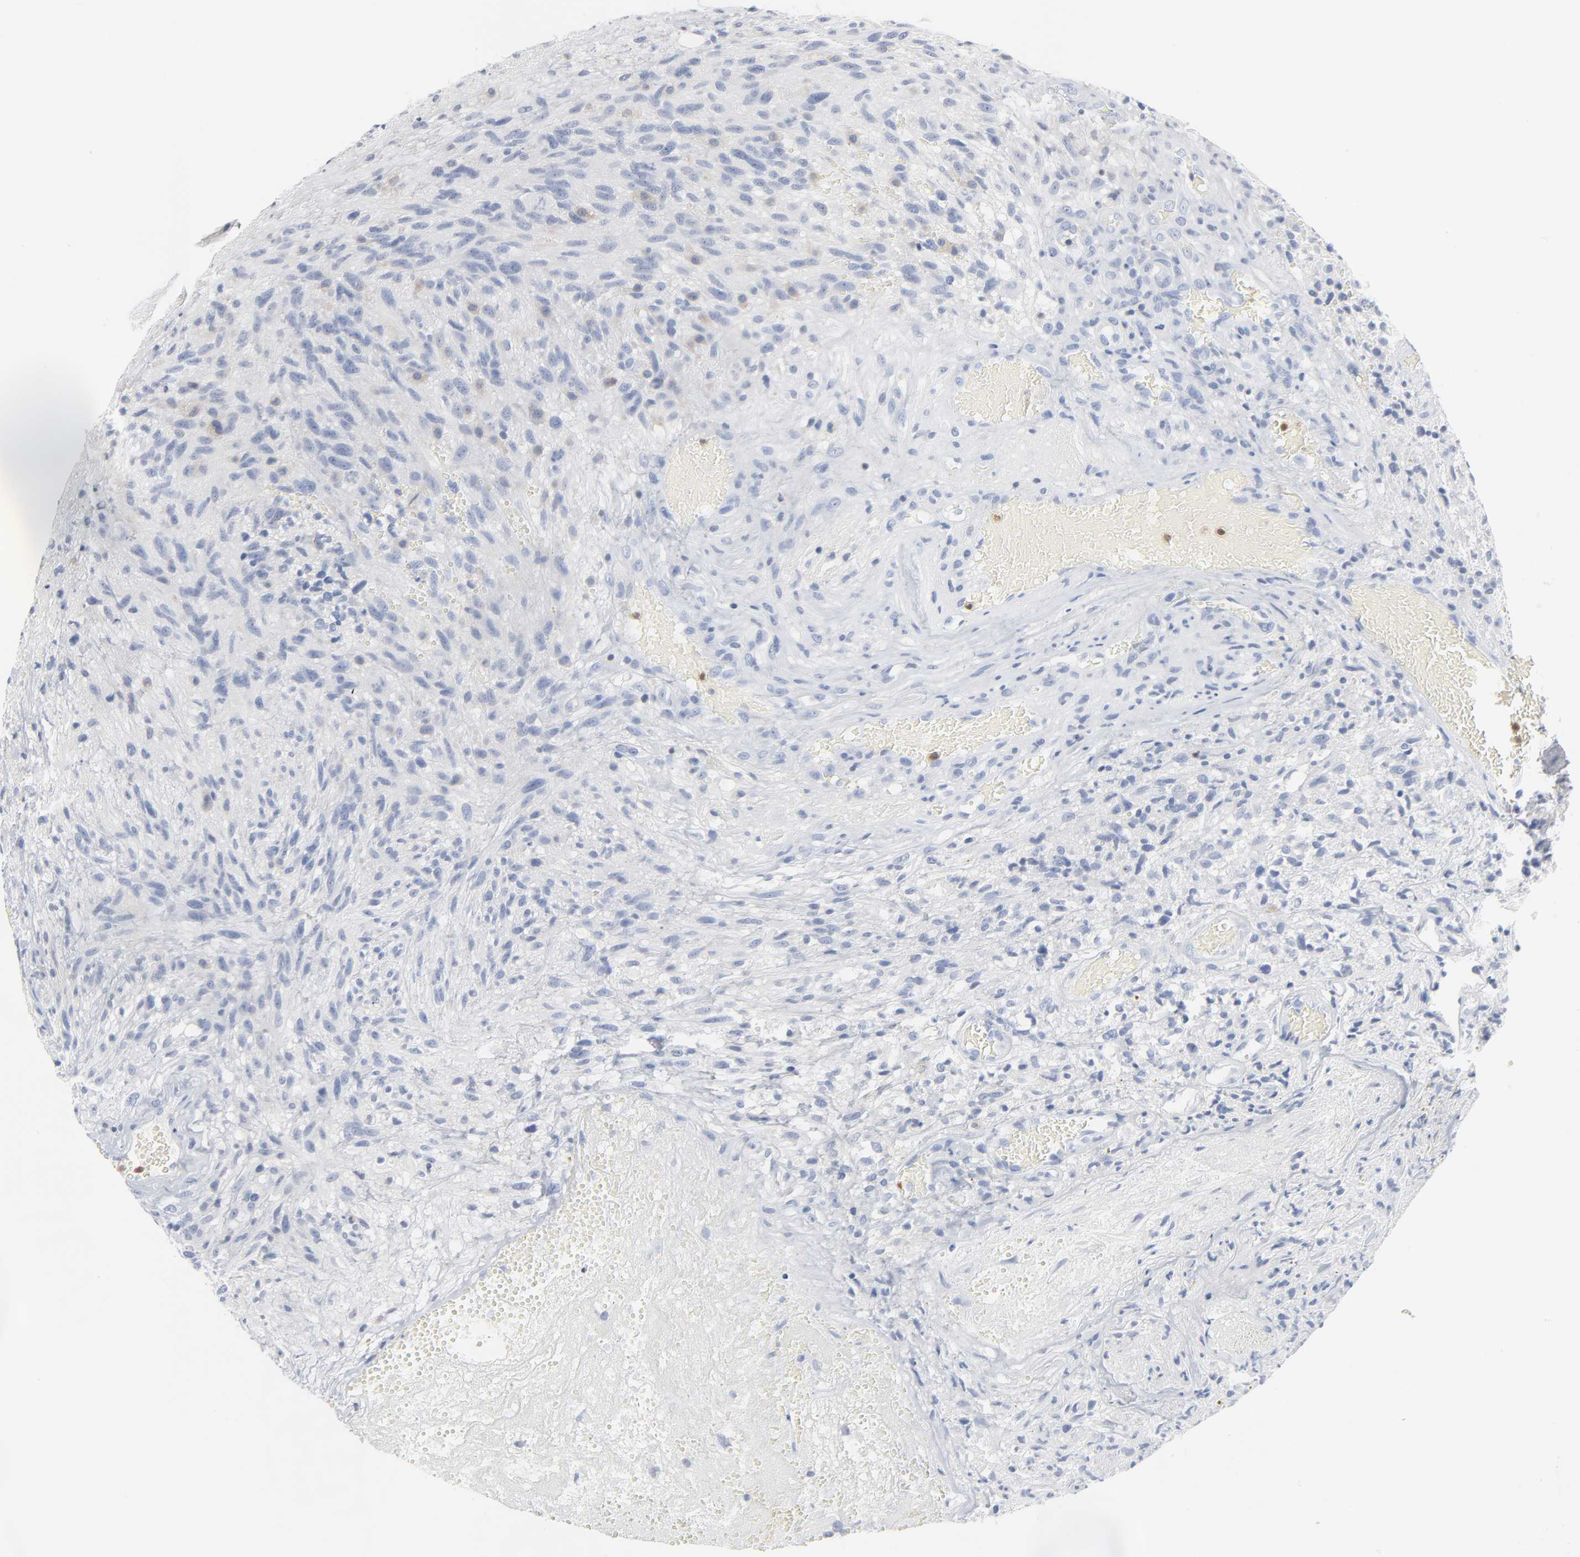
{"staining": {"intensity": "negative", "quantity": "none", "location": "none"}, "tissue": "glioma", "cell_type": "Tumor cells", "image_type": "cancer", "snomed": [{"axis": "morphology", "description": "Normal tissue, NOS"}, {"axis": "morphology", "description": "Glioma, malignant, High grade"}, {"axis": "topography", "description": "Cerebral cortex"}], "caption": "DAB (3,3'-diaminobenzidine) immunohistochemical staining of human malignant high-grade glioma exhibits no significant staining in tumor cells. (DAB immunohistochemistry (IHC) visualized using brightfield microscopy, high magnification).", "gene": "PTK2B", "patient": {"sex": "male", "age": 75}}